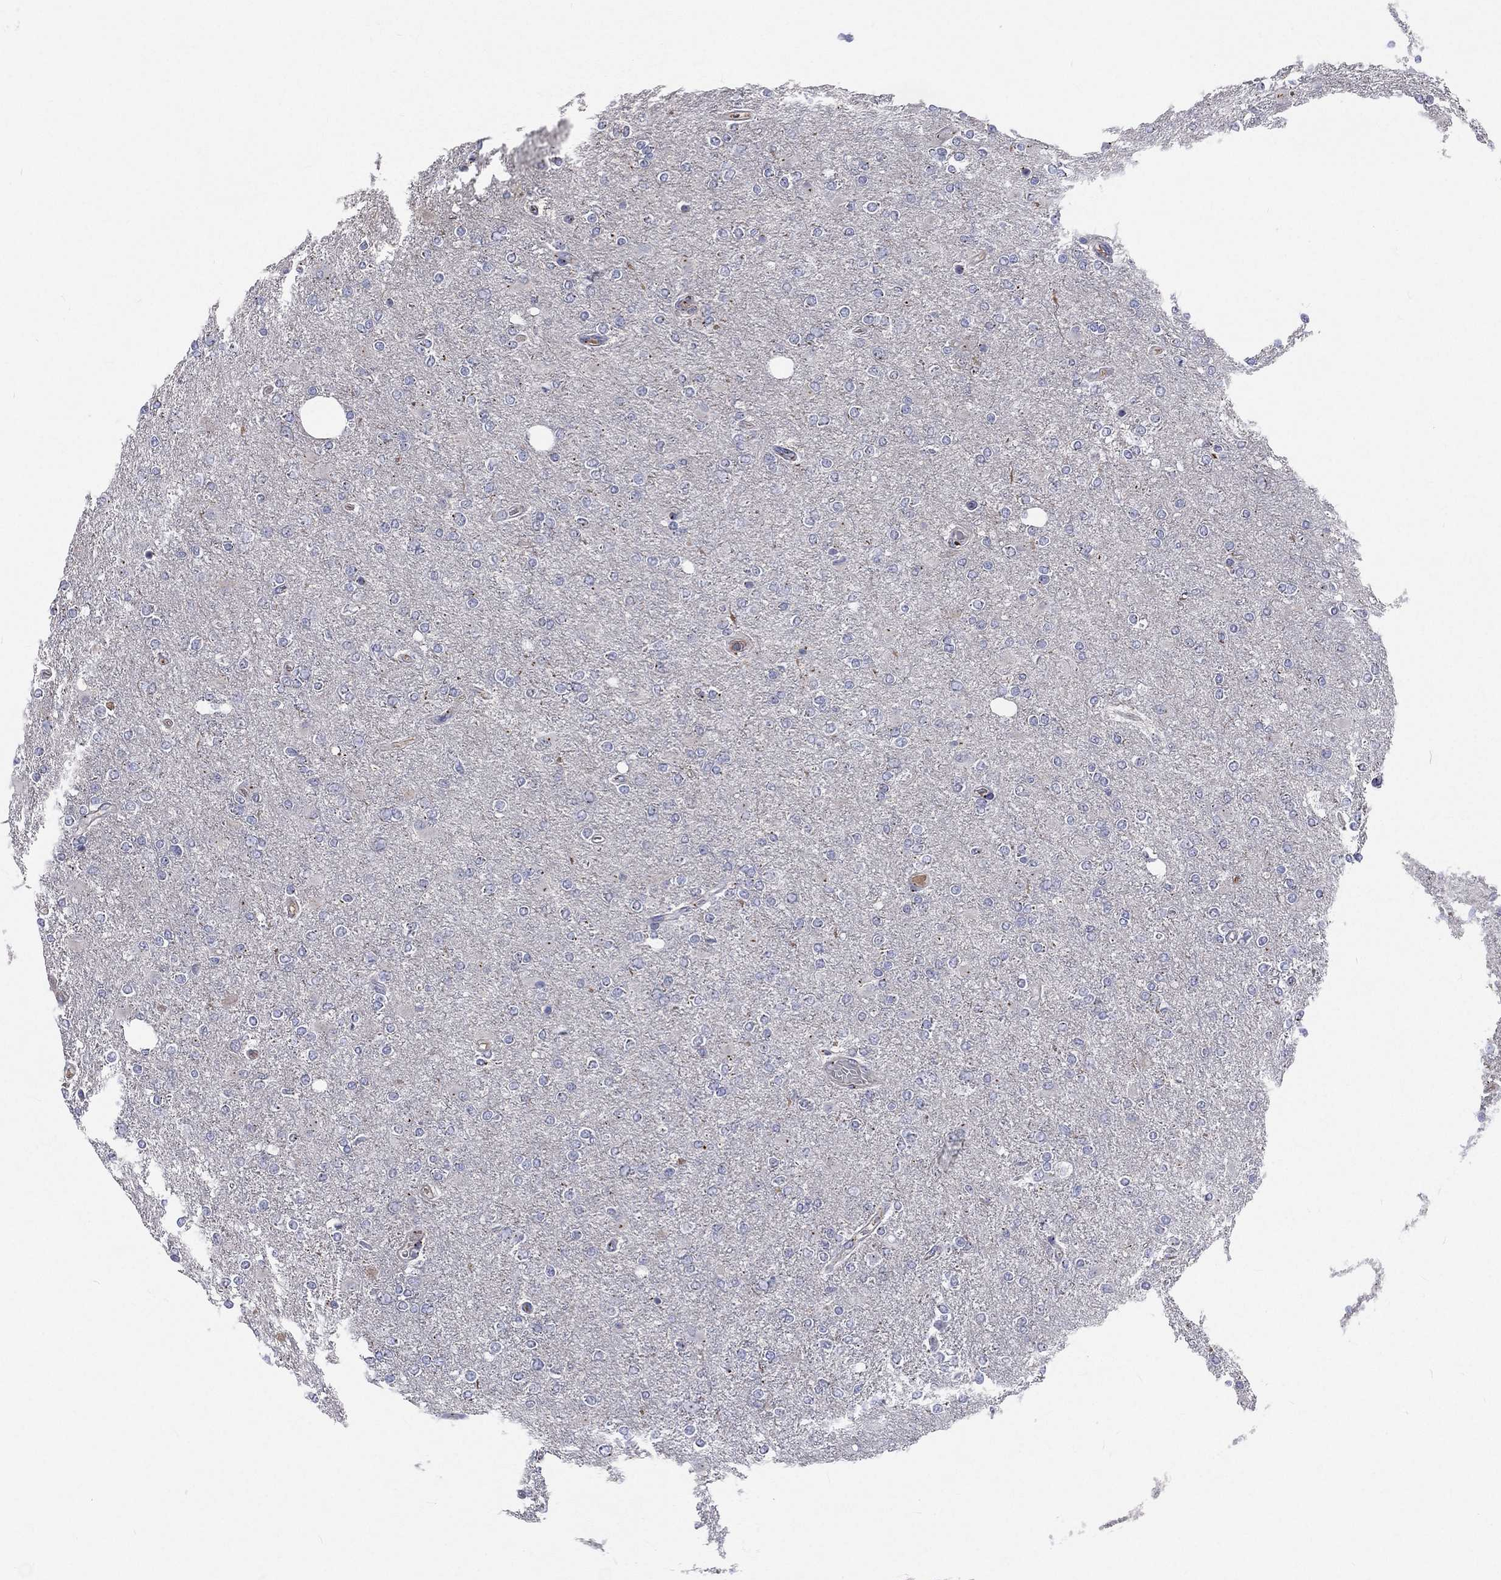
{"staining": {"intensity": "weak", "quantity": "<25%", "location": "cytoplasmic/membranous"}, "tissue": "glioma", "cell_type": "Tumor cells", "image_type": "cancer", "snomed": [{"axis": "morphology", "description": "Glioma, malignant, High grade"}, {"axis": "topography", "description": "Cerebral cortex"}], "caption": "Immunohistochemistry image of human malignant glioma (high-grade) stained for a protein (brown), which shows no positivity in tumor cells.", "gene": "CROCC", "patient": {"sex": "male", "age": 70}}